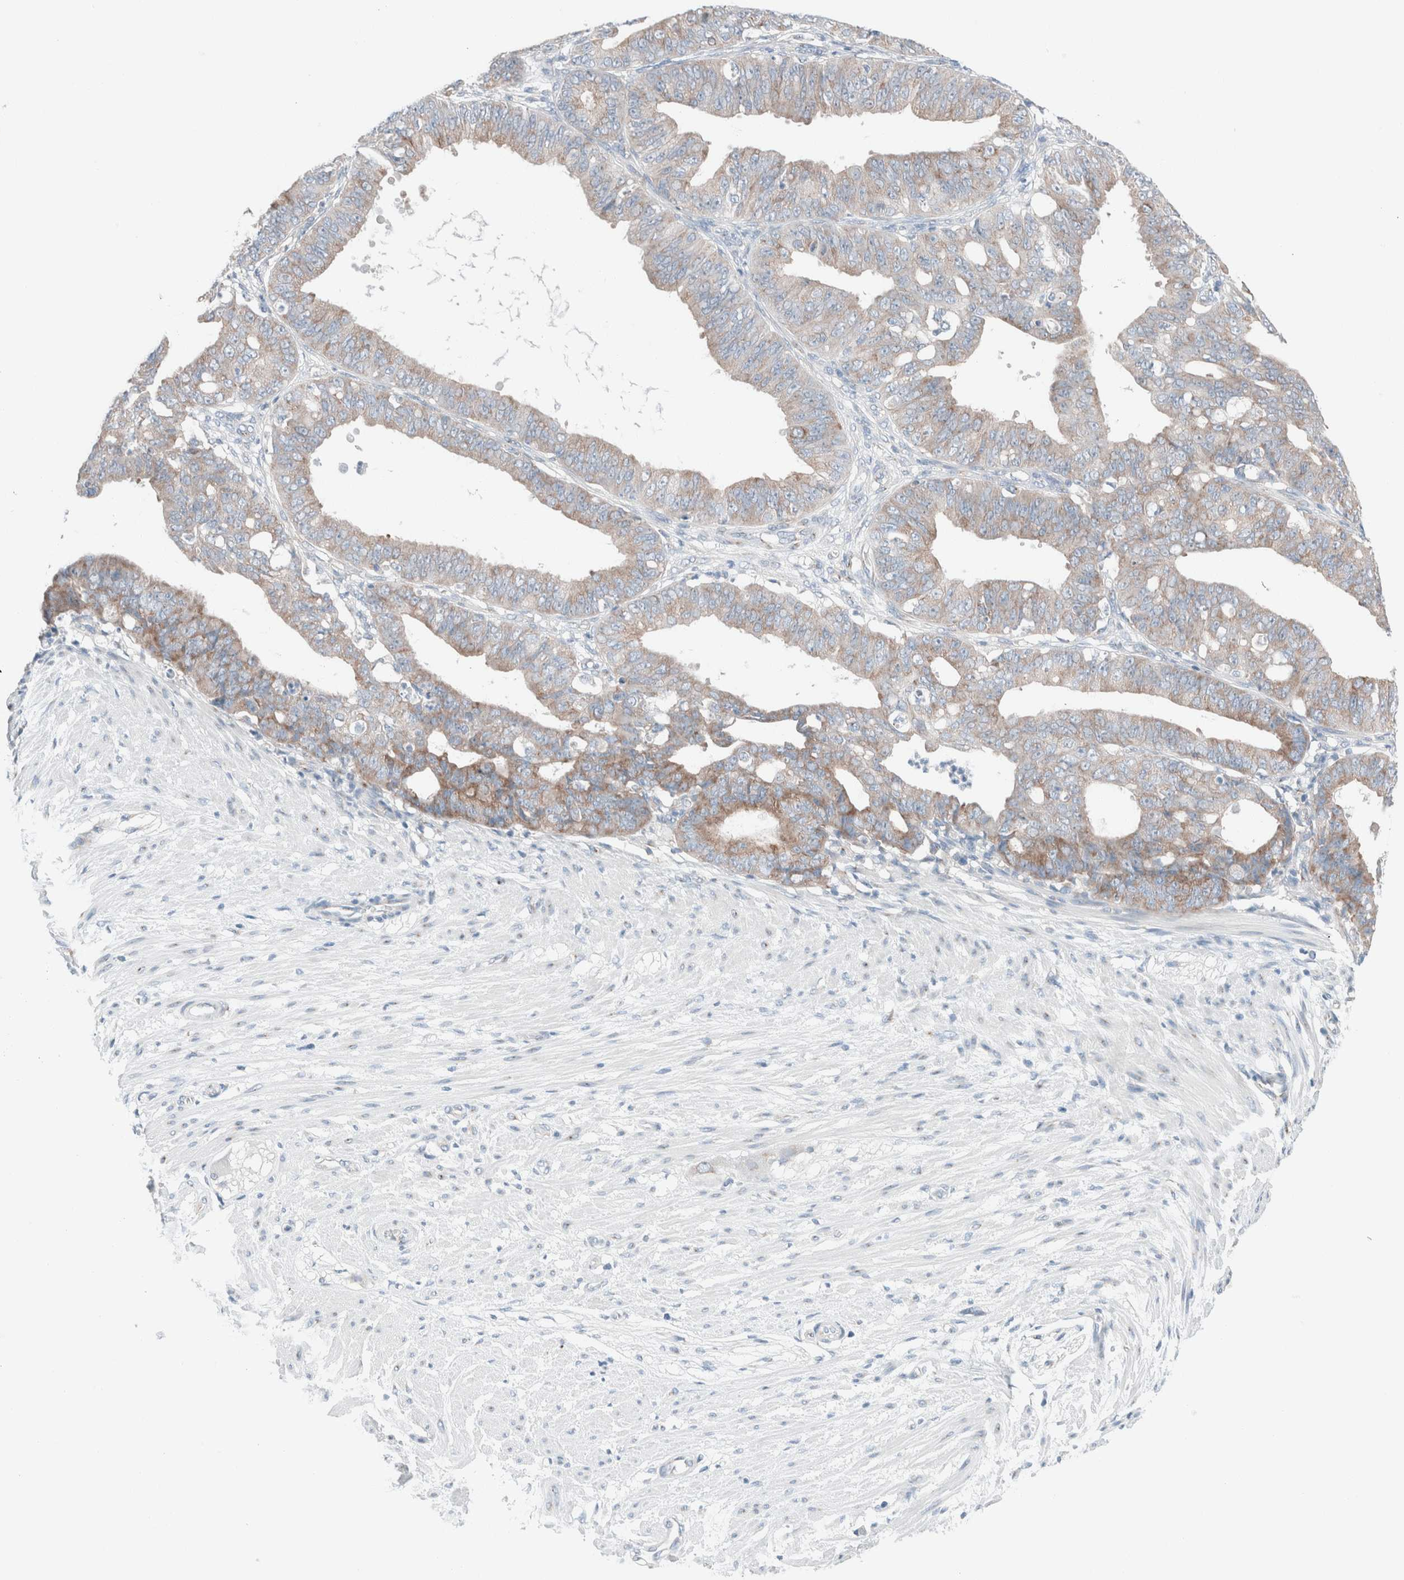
{"staining": {"intensity": "weak", "quantity": ">75%", "location": "cytoplasmic/membranous"}, "tissue": "ovarian cancer", "cell_type": "Tumor cells", "image_type": "cancer", "snomed": [{"axis": "morphology", "description": "Carcinoma, endometroid"}, {"axis": "topography", "description": "Ovary"}], "caption": "Ovarian cancer (endometroid carcinoma) stained for a protein displays weak cytoplasmic/membranous positivity in tumor cells. (brown staining indicates protein expression, while blue staining denotes nuclei).", "gene": "CASC3", "patient": {"sex": "female", "age": 42}}